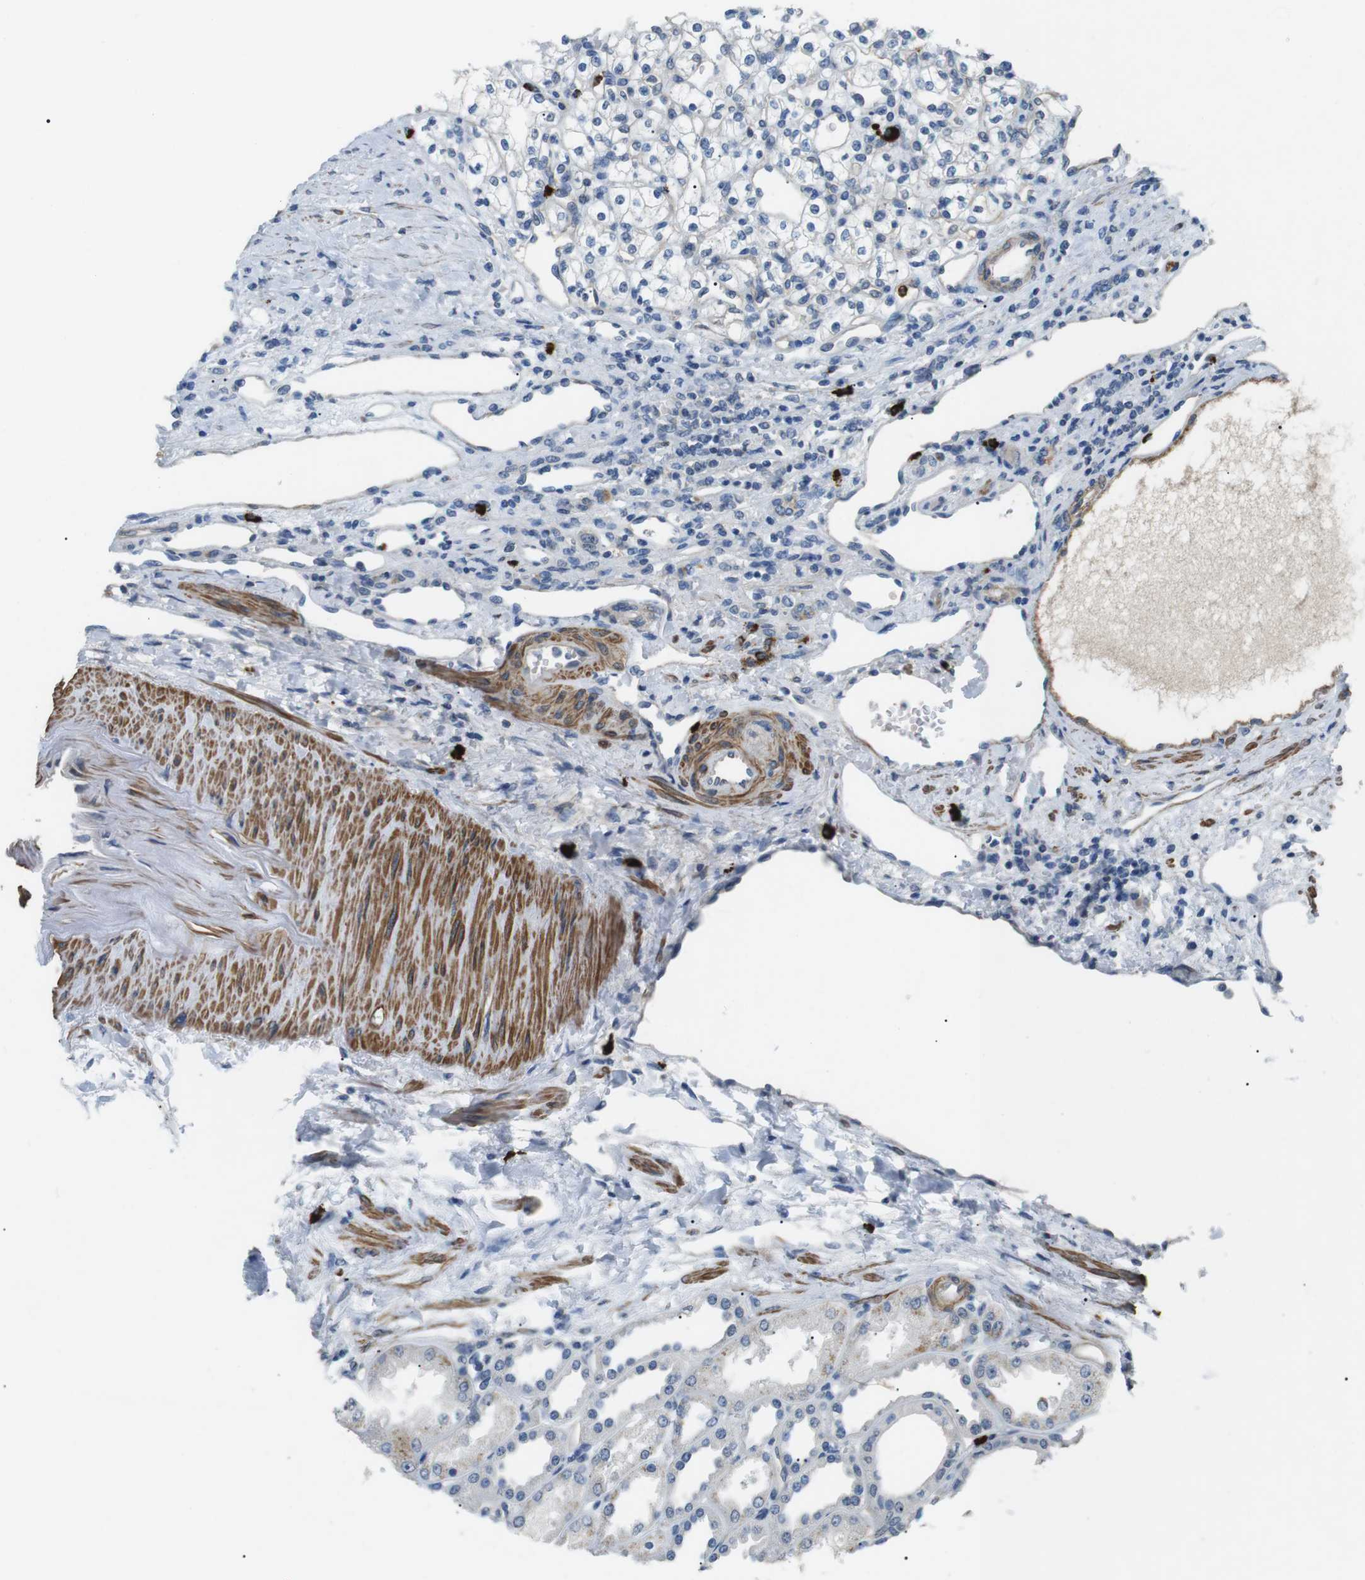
{"staining": {"intensity": "negative", "quantity": "none", "location": "none"}, "tissue": "renal cancer", "cell_type": "Tumor cells", "image_type": "cancer", "snomed": [{"axis": "morphology", "description": "Normal tissue, NOS"}, {"axis": "morphology", "description": "Adenocarcinoma, NOS"}, {"axis": "topography", "description": "Kidney"}], "caption": "Tumor cells show no significant protein staining in renal cancer (adenocarcinoma).", "gene": "GZMM", "patient": {"sex": "female", "age": 55}}